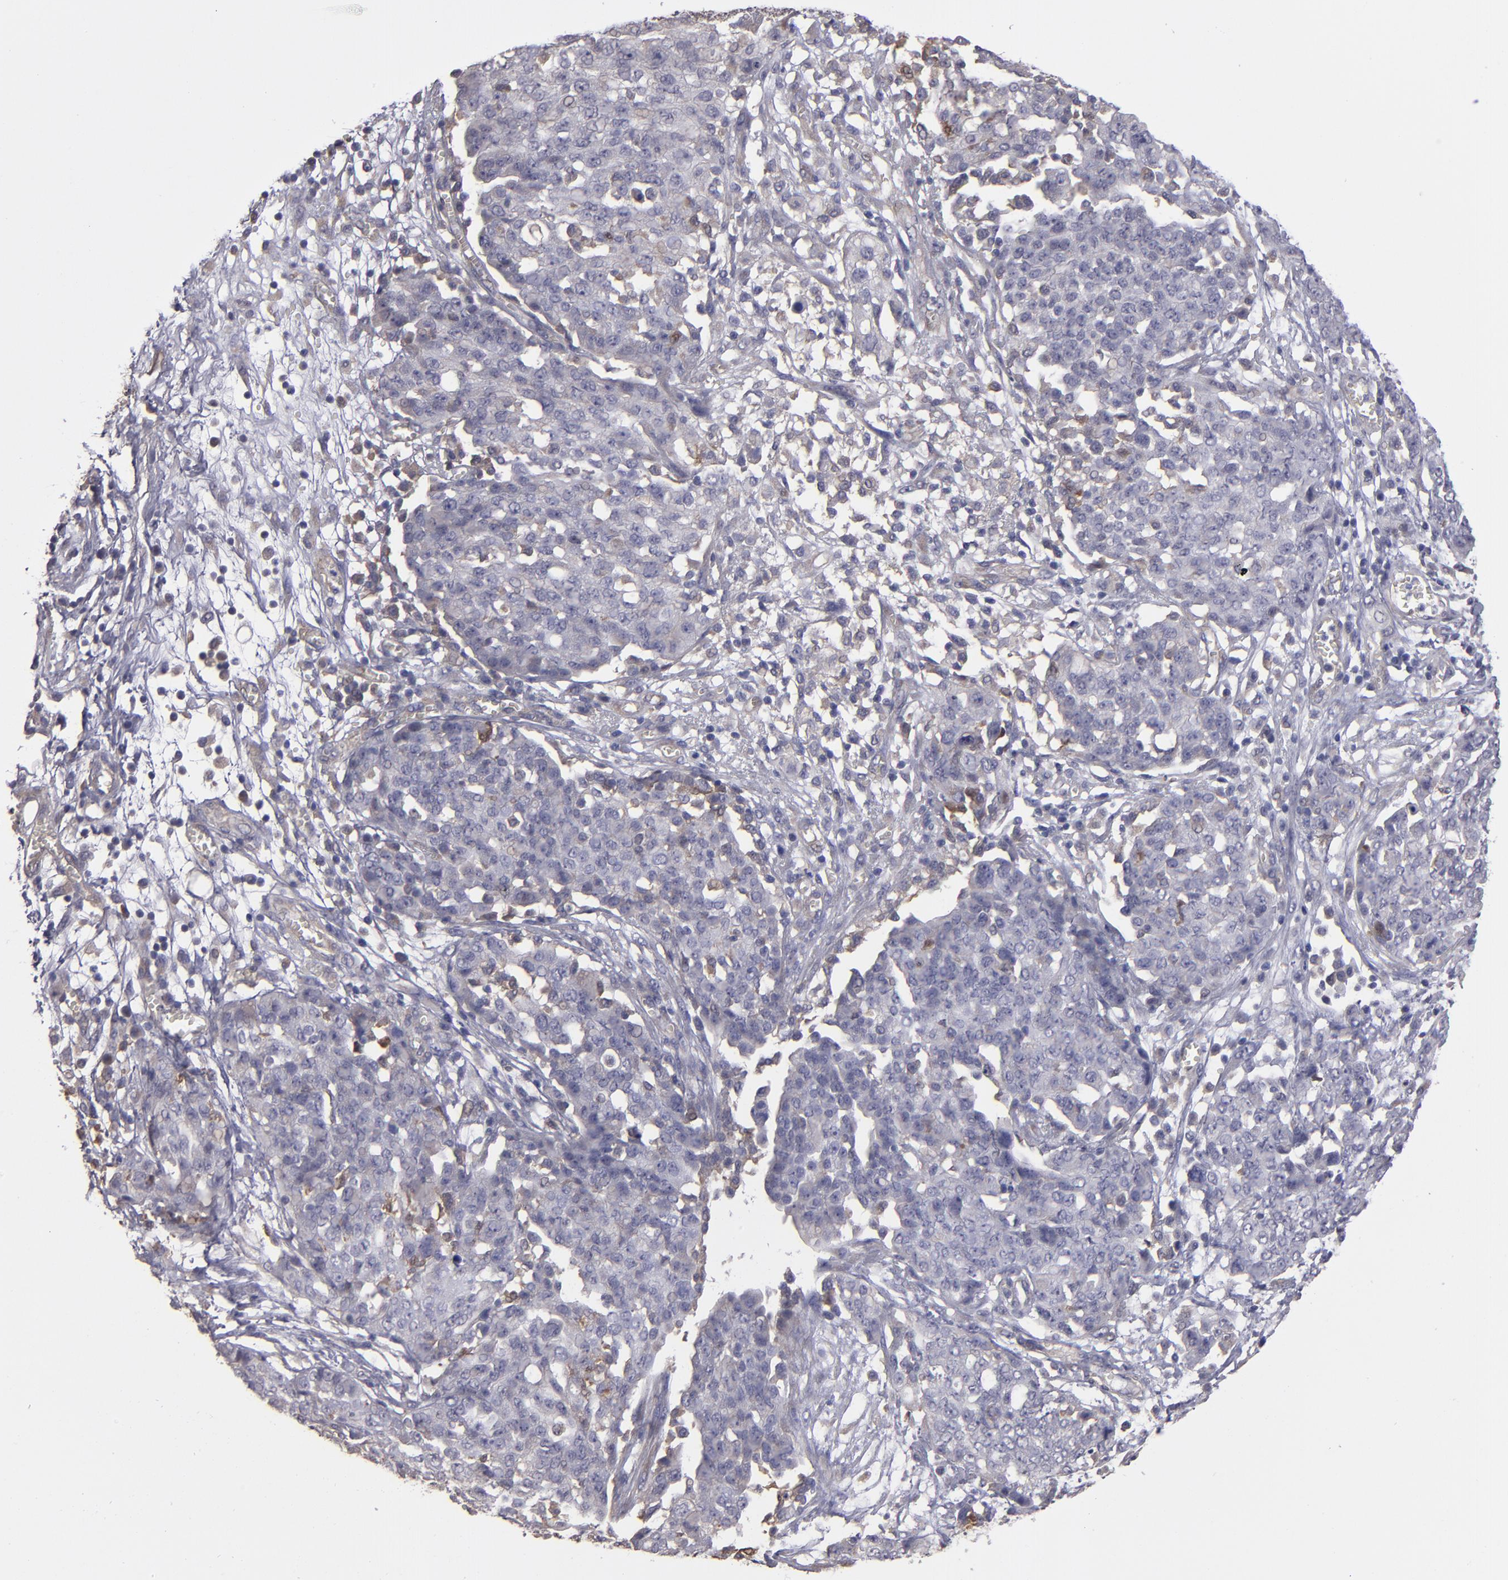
{"staining": {"intensity": "weak", "quantity": "25%-75%", "location": "cytoplasmic/membranous"}, "tissue": "ovarian cancer", "cell_type": "Tumor cells", "image_type": "cancer", "snomed": [{"axis": "morphology", "description": "Cystadenocarcinoma, serous, NOS"}, {"axis": "topography", "description": "Soft tissue"}, {"axis": "topography", "description": "Ovary"}], "caption": "Human ovarian serous cystadenocarcinoma stained with a protein marker displays weak staining in tumor cells.", "gene": "NDRG2", "patient": {"sex": "female", "age": 57}}